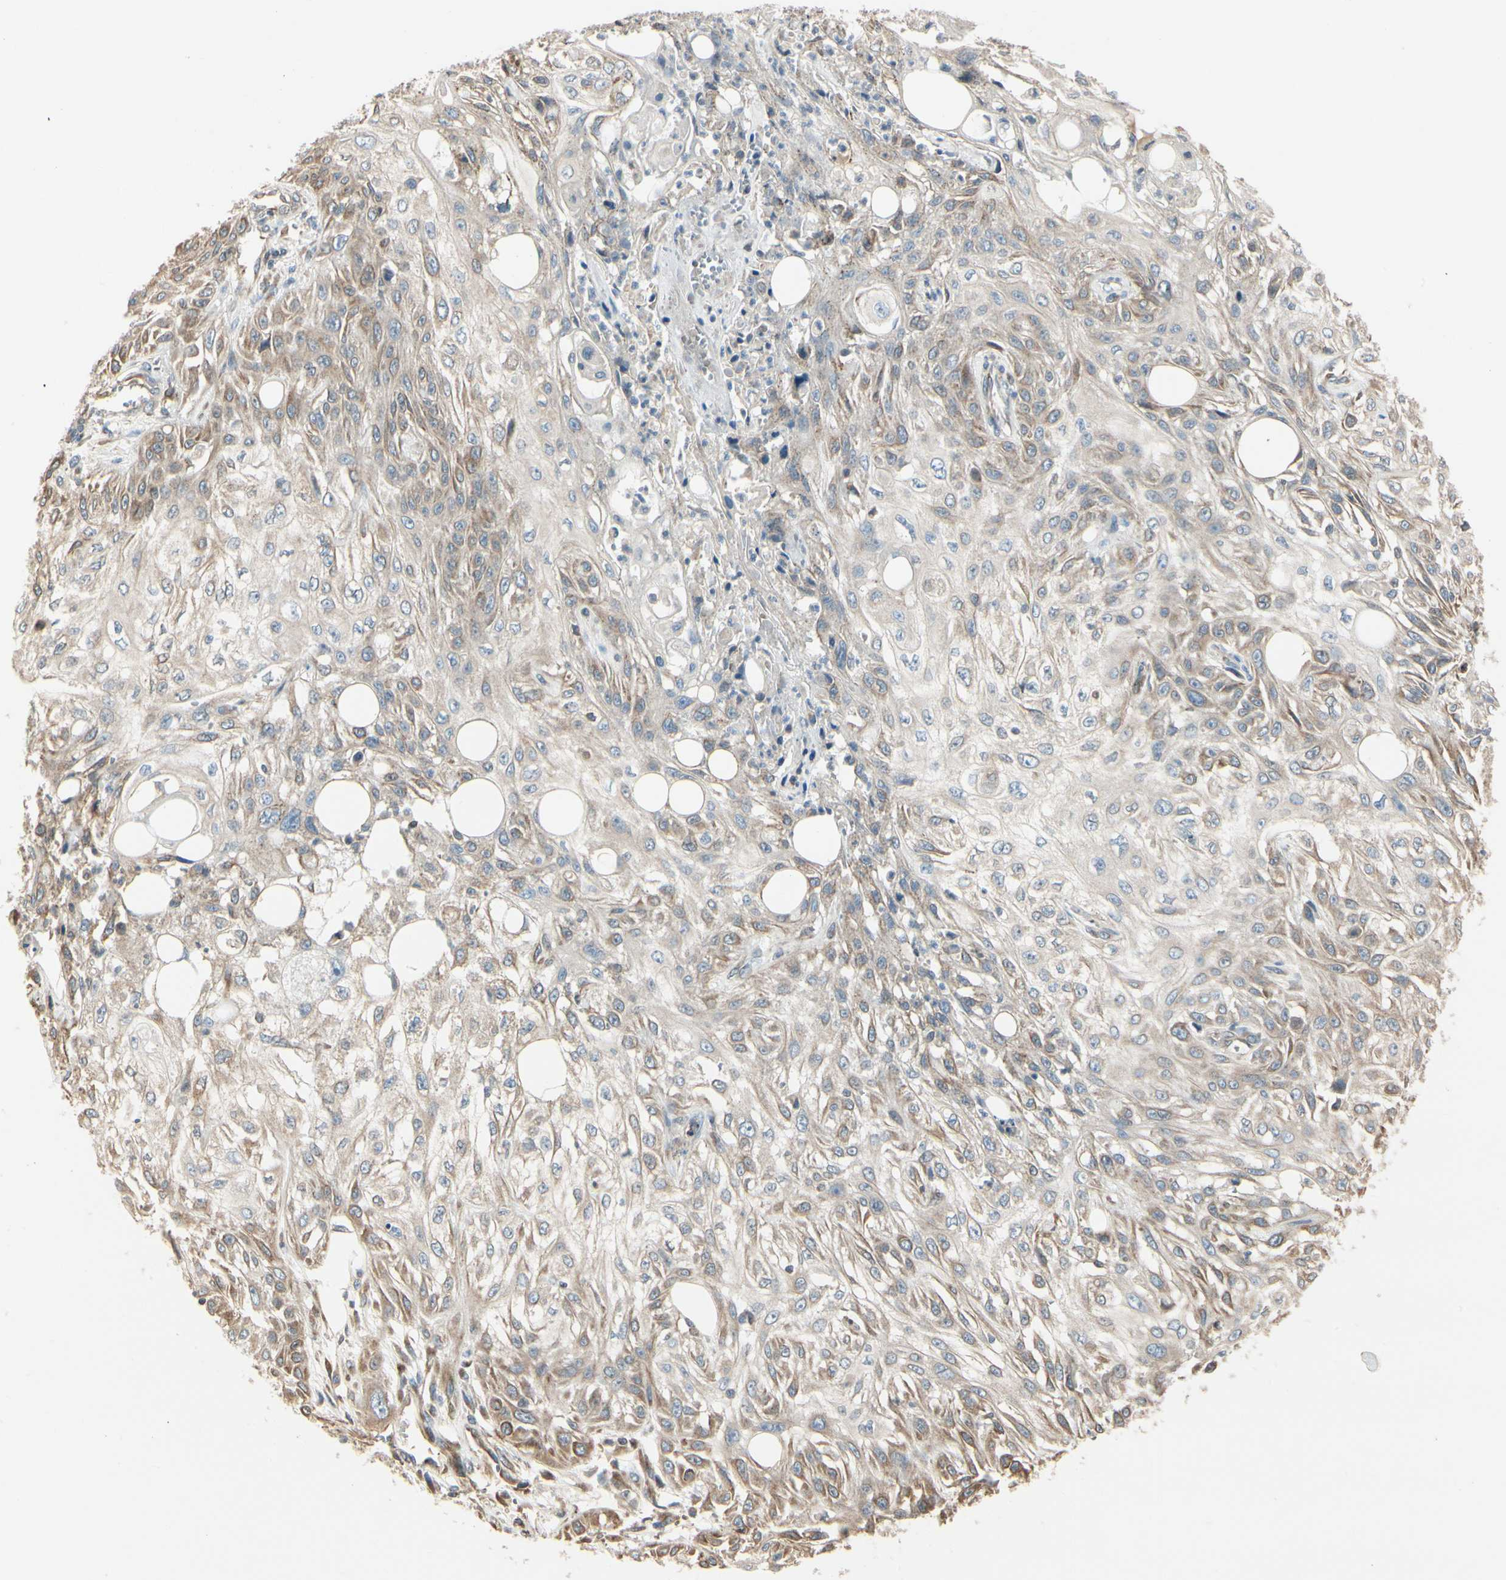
{"staining": {"intensity": "weak", "quantity": ">75%", "location": "cytoplasmic/membranous"}, "tissue": "skin cancer", "cell_type": "Tumor cells", "image_type": "cancer", "snomed": [{"axis": "morphology", "description": "Squamous cell carcinoma, NOS"}, {"axis": "topography", "description": "Skin"}], "caption": "A micrograph showing weak cytoplasmic/membranous staining in approximately >75% of tumor cells in skin cancer, as visualized by brown immunohistochemical staining.", "gene": "NUCB2", "patient": {"sex": "male", "age": 75}}